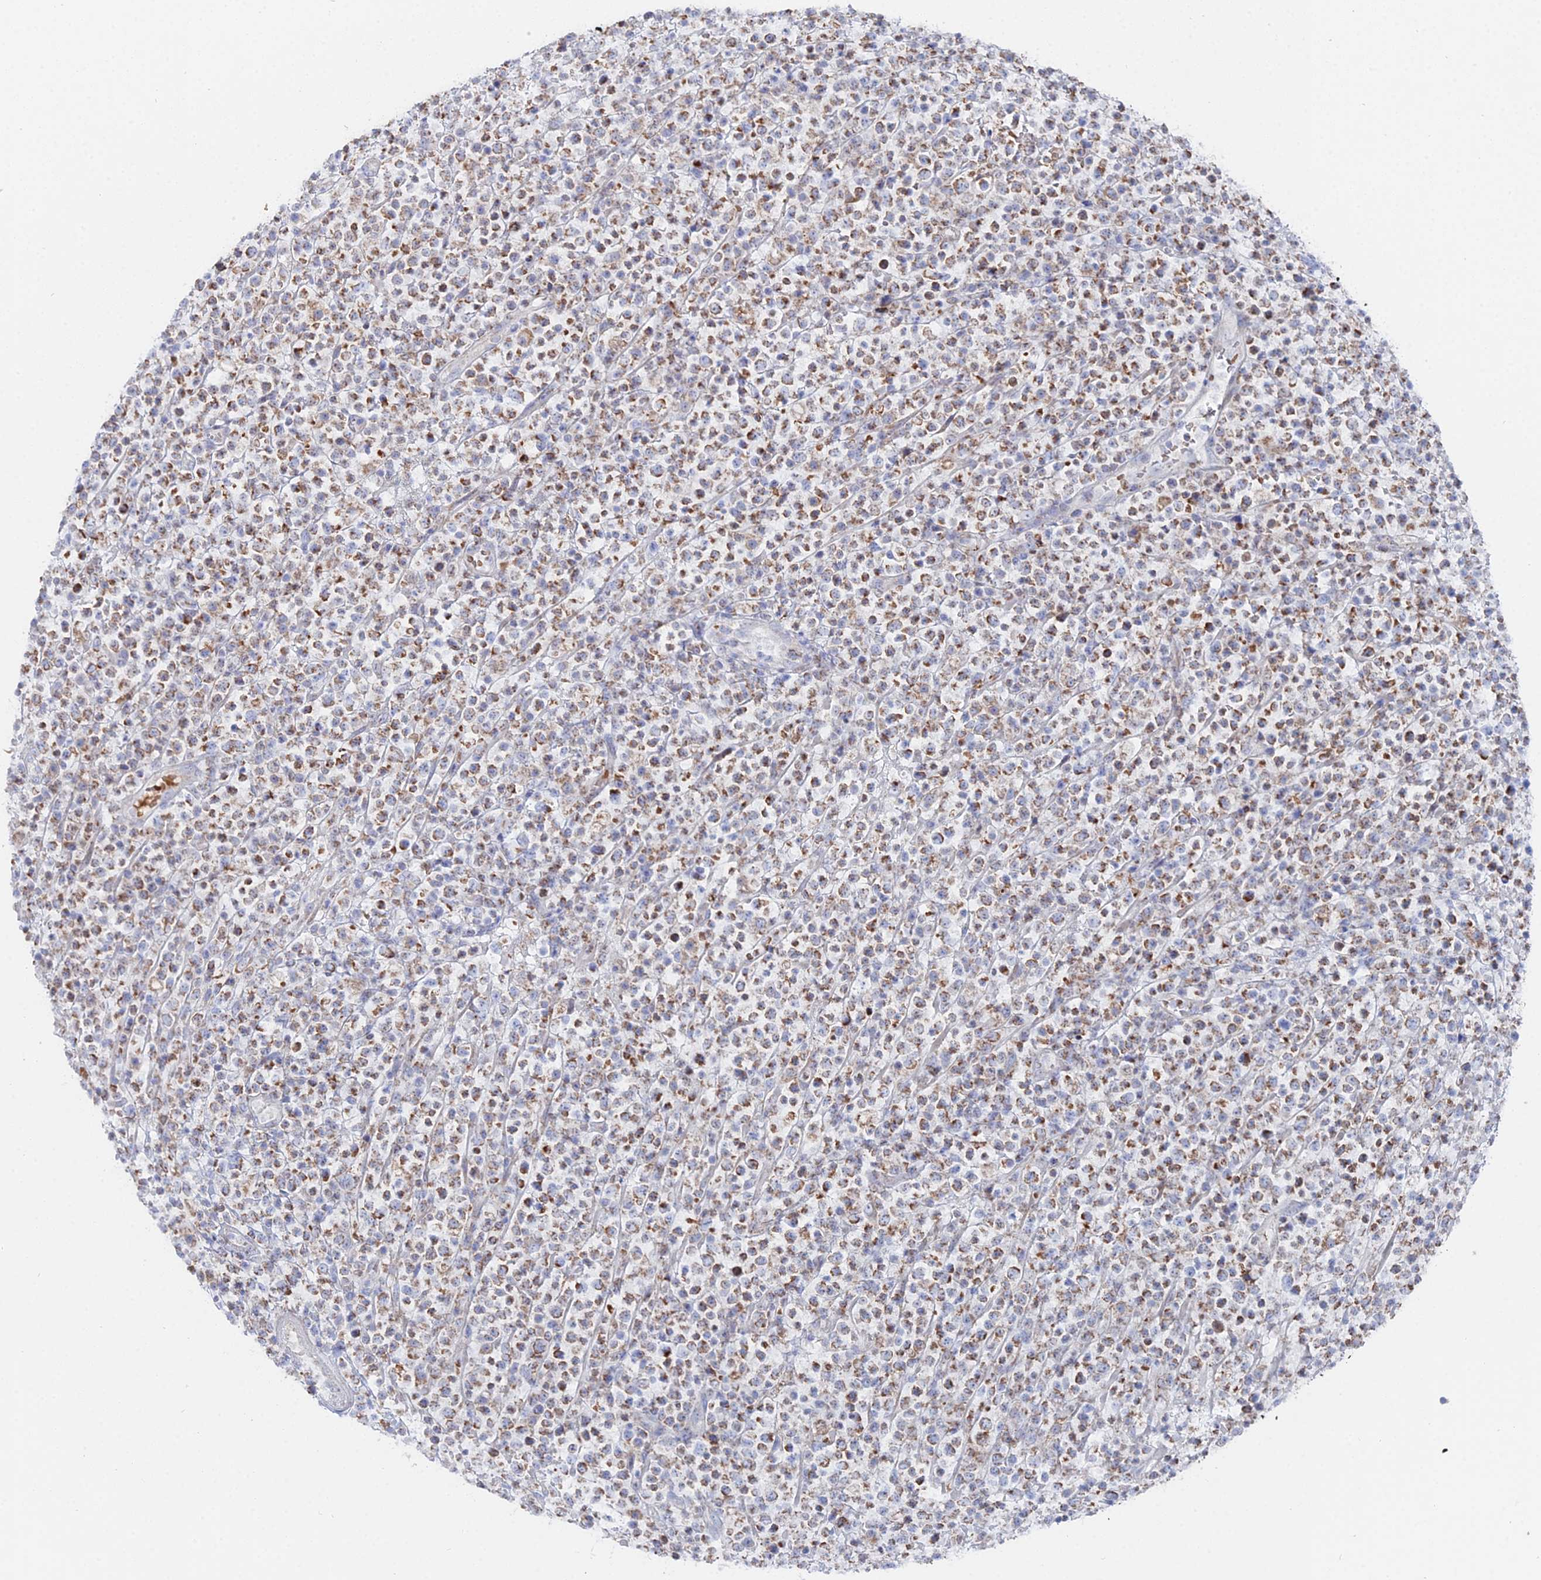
{"staining": {"intensity": "moderate", "quantity": ">75%", "location": "cytoplasmic/membranous"}, "tissue": "lymphoma", "cell_type": "Tumor cells", "image_type": "cancer", "snomed": [{"axis": "morphology", "description": "Malignant lymphoma, non-Hodgkin's type, High grade"}, {"axis": "topography", "description": "Colon"}], "caption": "A brown stain shows moderate cytoplasmic/membranous positivity of a protein in human malignant lymphoma, non-Hodgkin's type (high-grade) tumor cells.", "gene": "MPC1", "patient": {"sex": "female", "age": 53}}